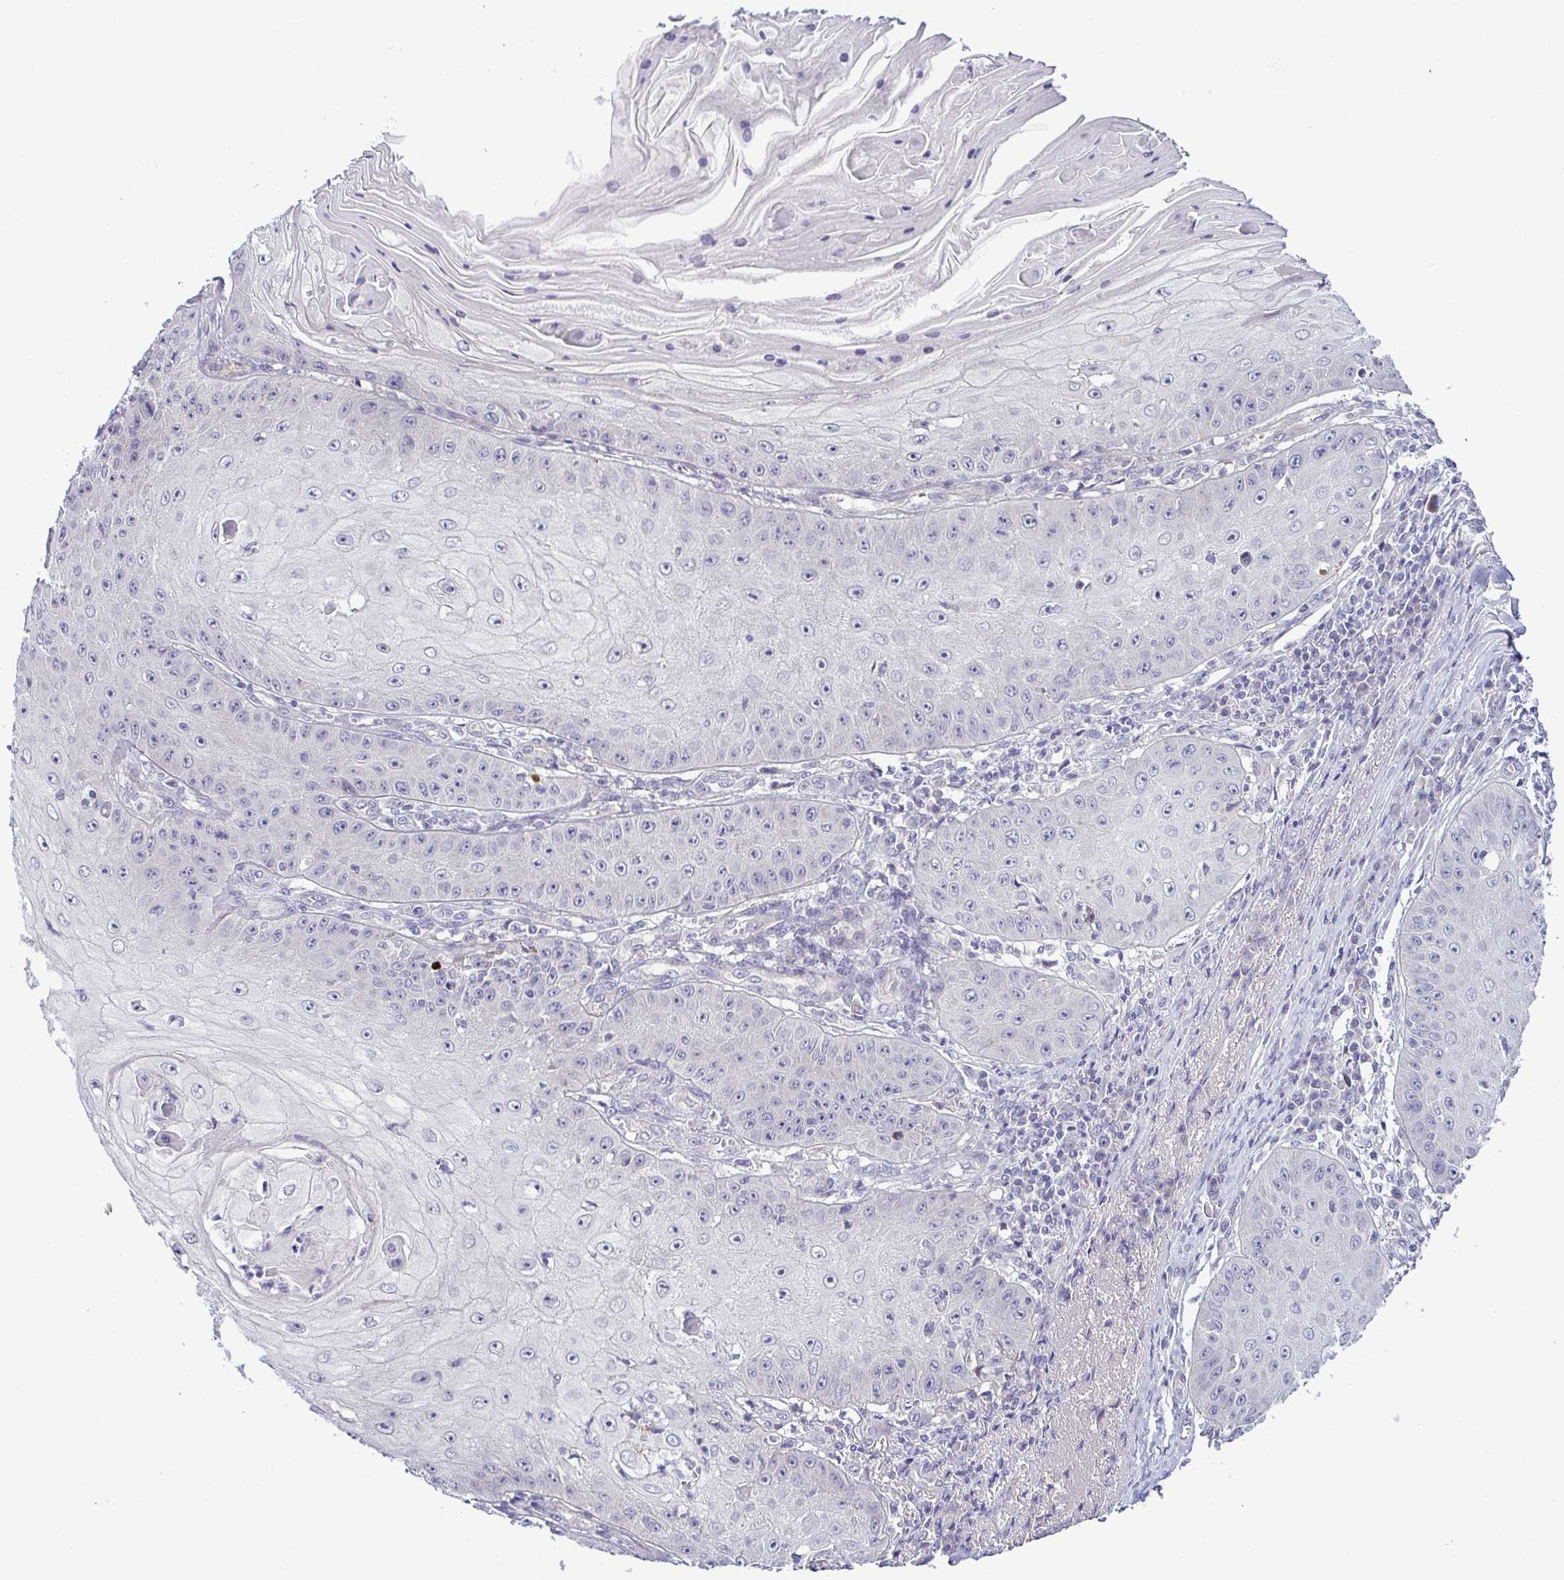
{"staining": {"intensity": "negative", "quantity": "none", "location": "none"}, "tissue": "skin cancer", "cell_type": "Tumor cells", "image_type": "cancer", "snomed": [{"axis": "morphology", "description": "Squamous cell carcinoma, NOS"}, {"axis": "topography", "description": "Skin"}], "caption": "High magnification brightfield microscopy of skin squamous cell carcinoma stained with DAB (3,3'-diaminobenzidine) (brown) and counterstained with hematoxylin (blue): tumor cells show no significant positivity.", "gene": "SYNPO2L", "patient": {"sex": "male", "age": 70}}